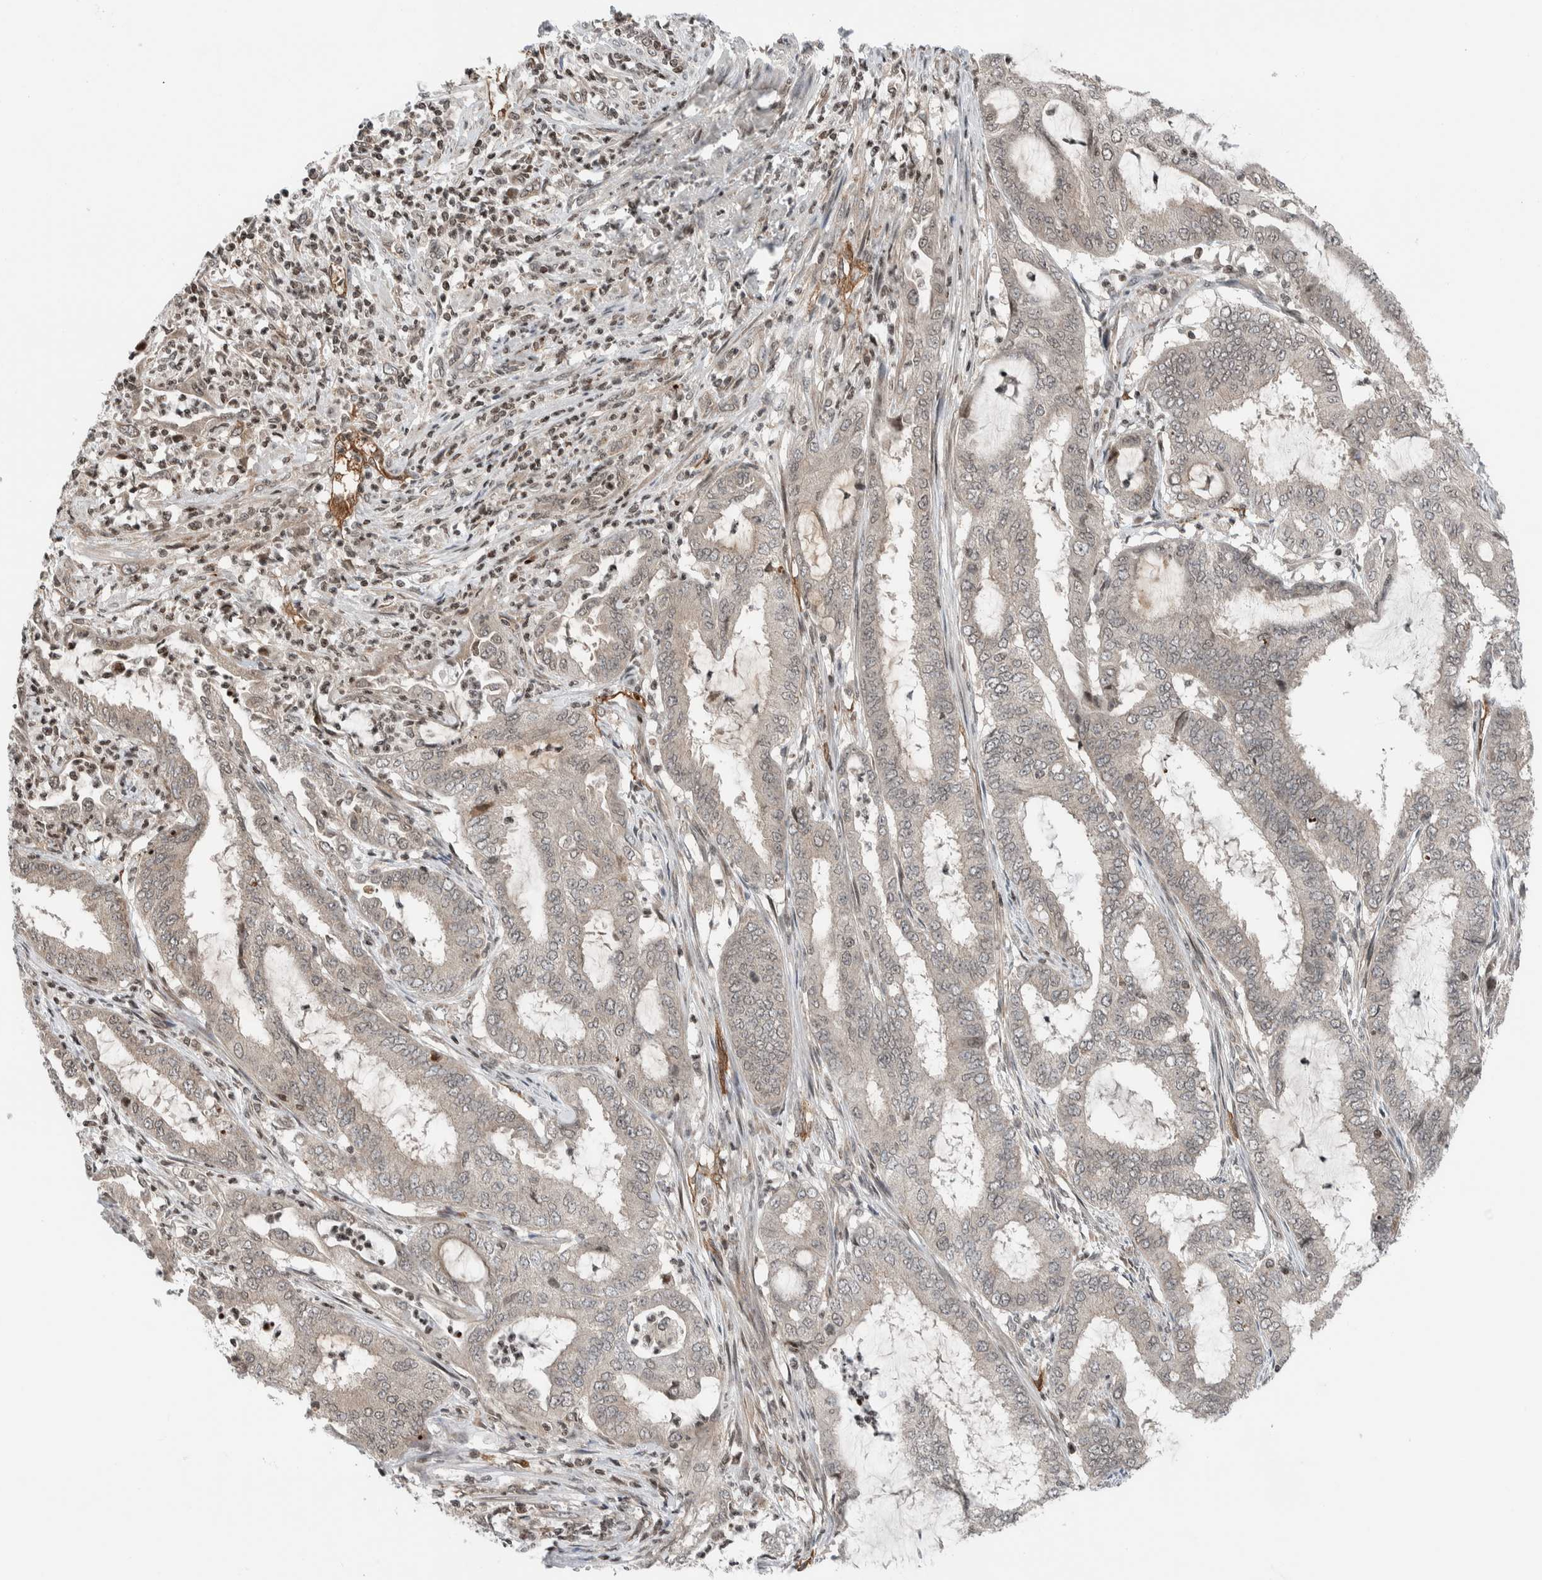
{"staining": {"intensity": "weak", "quantity": "25%-75%", "location": "cytoplasmic/membranous"}, "tissue": "endometrial cancer", "cell_type": "Tumor cells", "image_type": "cancer", "snomed": [{"axis": "morphology", "description": "Adenocarcinoma, NOS"}, {"axis": "topography", "description": "Endometrium"}], "caption": "Approximately 25%-75% of tumor cells in human endometrial cancer (adenocarcinoma) display weak cytoplasmic/membranous protein expression as visualized by brown immunohistochemical staining.", "gene": "NPLOC4", "patient": {"sex": "female", "age": 51}}